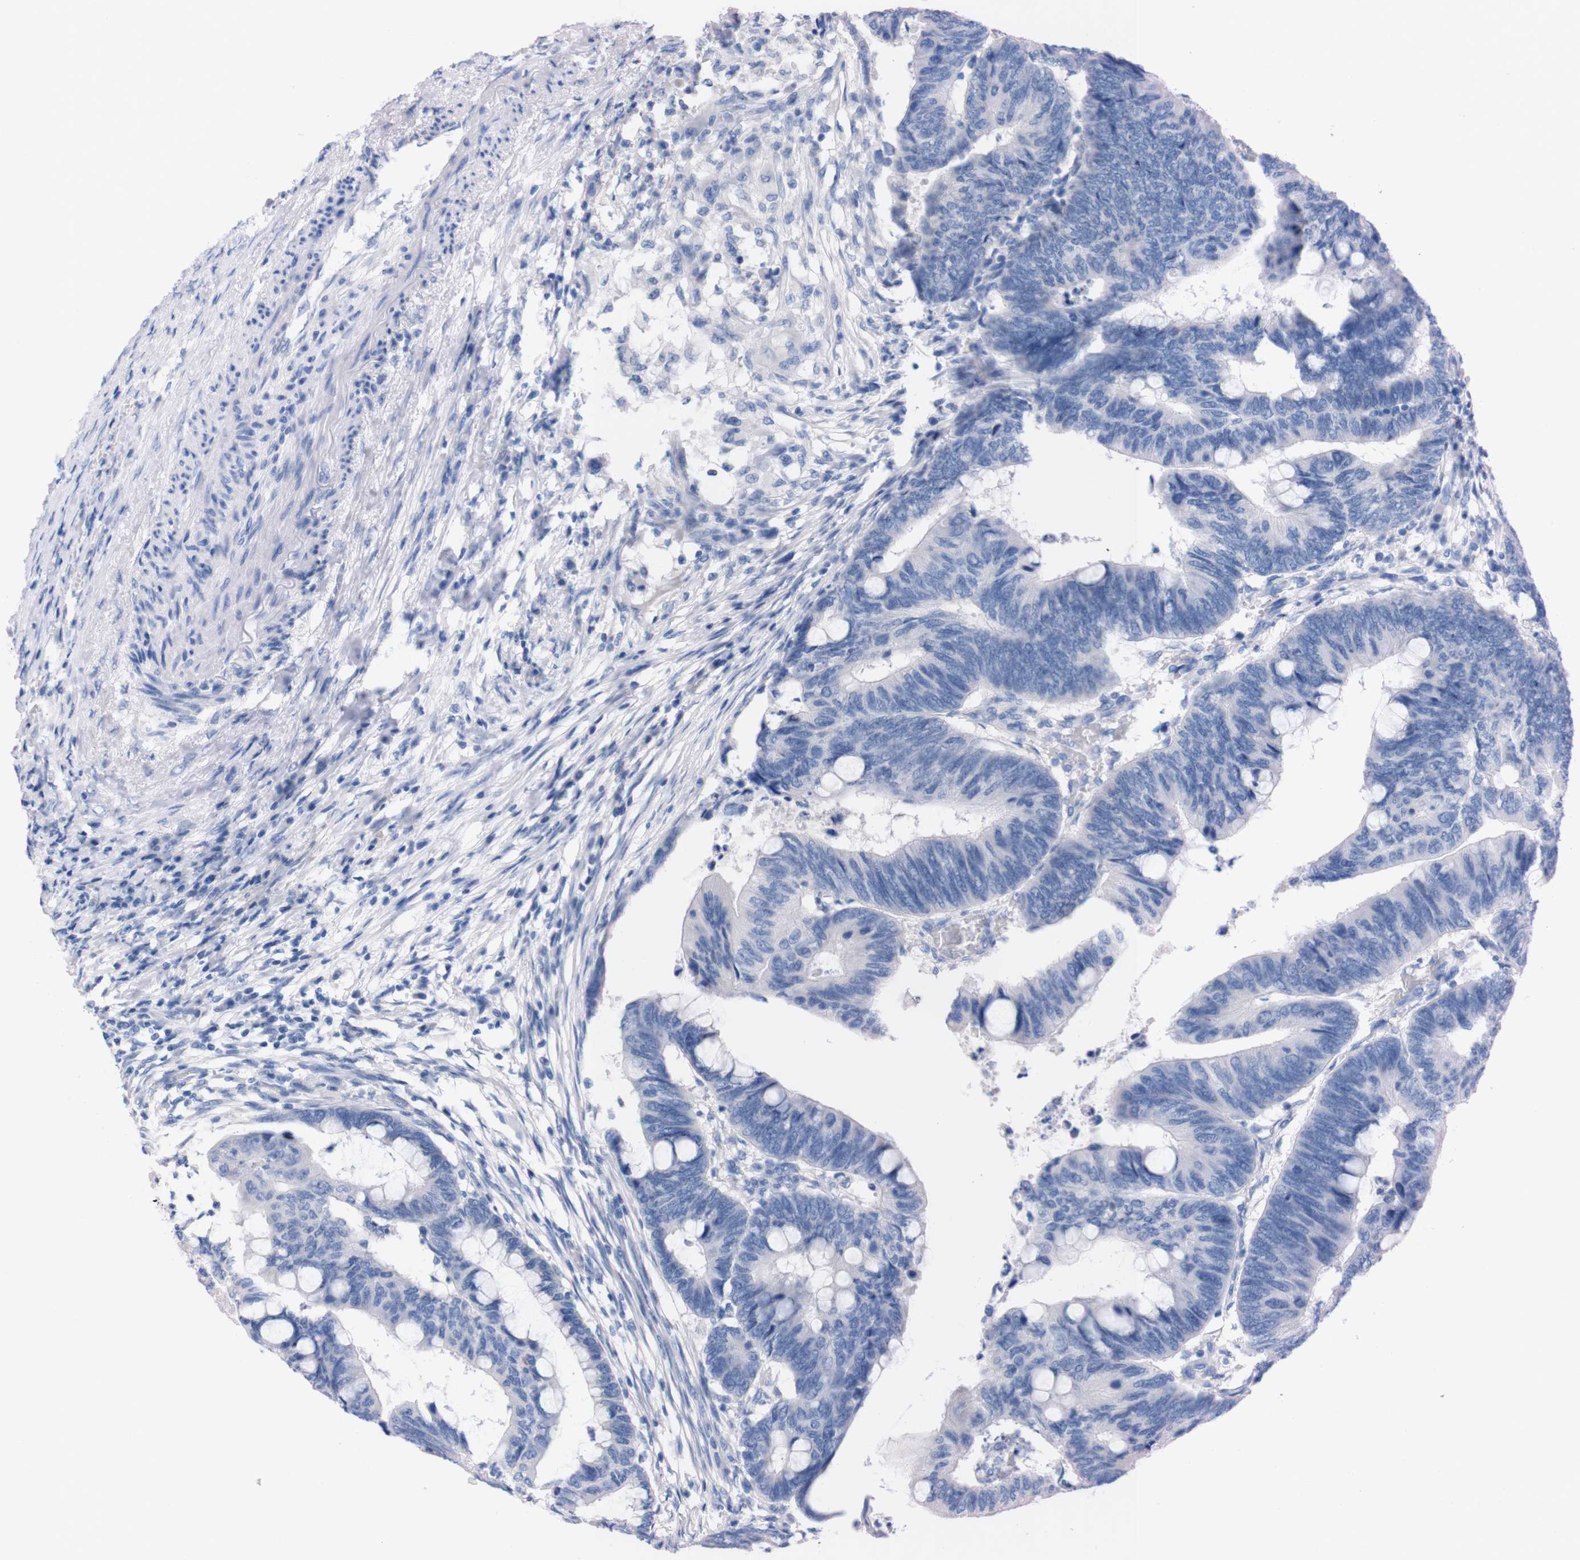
{"staining": {"intensity": "negative", "quantity": "none", "location": "none"}, "tissue": "colorectal cancer", "cell_type": "Tumor cells", "image_type": "cancer", "snomed": [{"axis": "morphology", "description": "Normal tissue, NOS"}, {"axis": "morphology", "description": "Adenocarcinoma, NOS"}, {"axis": "topography", "description": "Rectum"}, {"axis": "topography", "description": "Peripheral nerve tissue"}], "caption": "Colorectal adenocarcinoma was stained to show a protein in brown. There is no significant expression in tumor cells.", "gene": "TMEM243", "patient": {"sex": "male", "age": 92}}